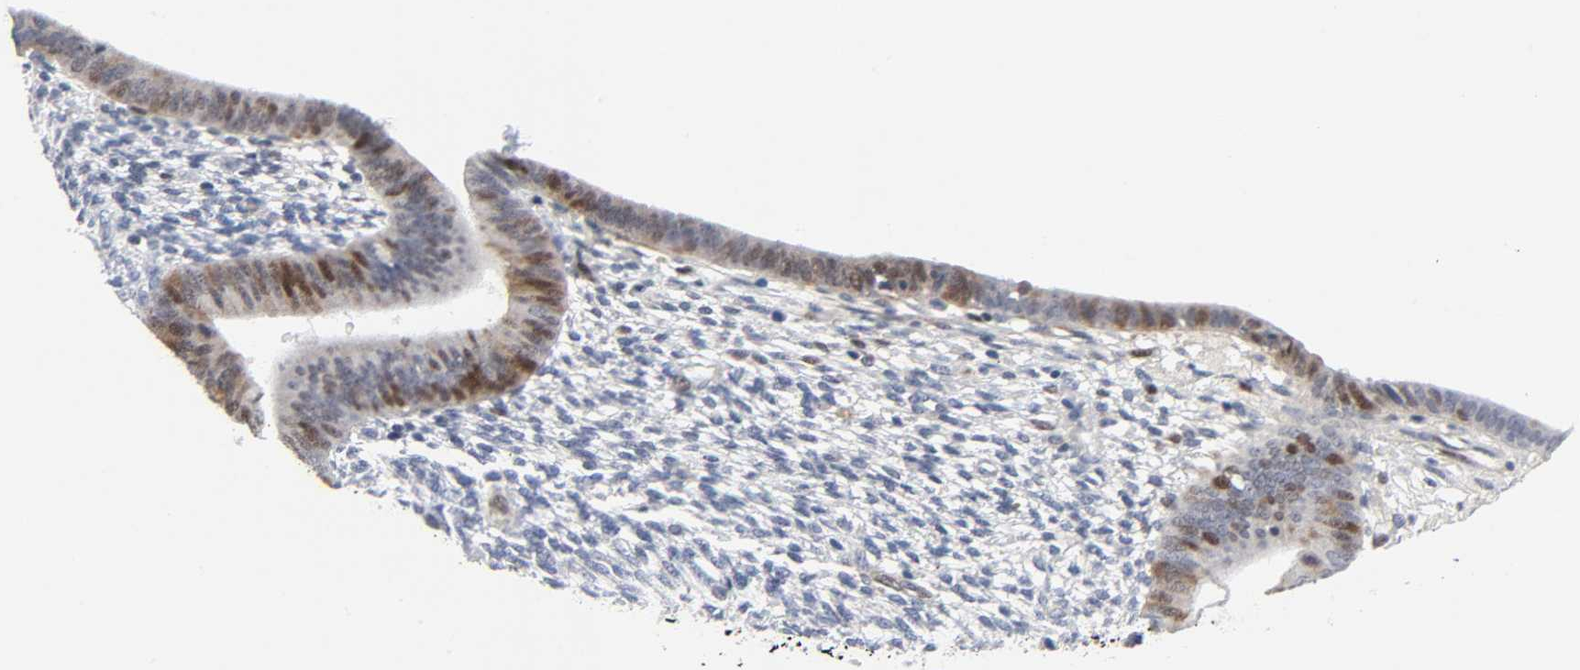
{"staining": {"intensity": "negative", "quantity": "none", "location": "none"}, "tissue": "endometrium", "cell_type": "Cells in endometrial stroma", "image_type": "normal", "snomed": [{"axis": "morphology", "description": "Normal tissue, NOS"}, {"axis": "topography", "description": "Endometrium"}], "caption": "This is a photomicrograph of IHC staining of benign endometrium, which shows no expression in cells in endometrial stroma.", "gene": "WEE1", "patient": {"sex": "female", "age": 57}}